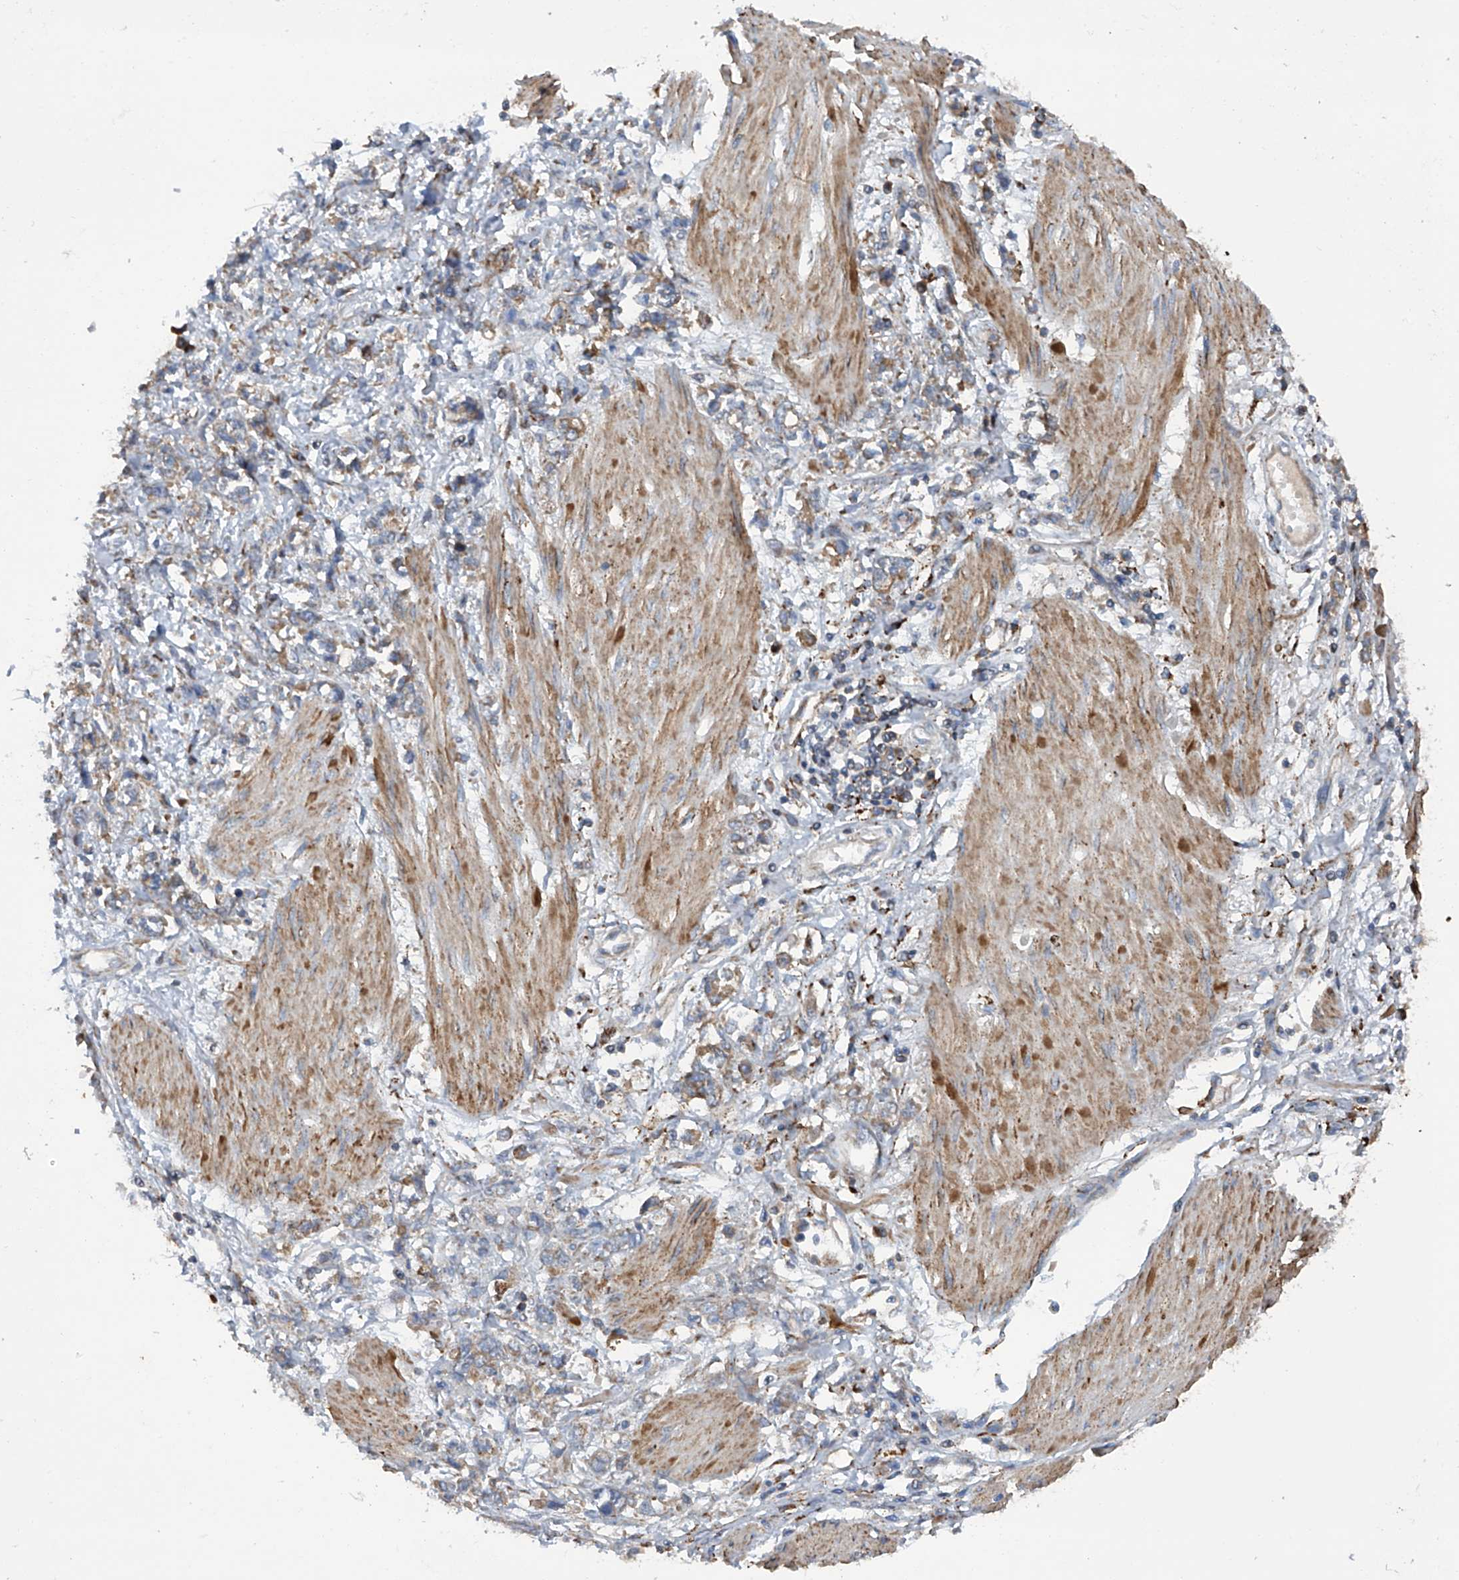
{"staining": {"intensity": "weak", "quantity": ">75%", "location": "cytoplasmic/membranous"}, "tissue": "stomach cancer", "cell_type": "Tumor cells", "image_type": "cancer", "snomed": [{"axis": "morphology", "description": "Adenocarcinoma, NOS"}, {"axis": "topography", "description": "Stomach"}], "caption": "Protein staining reveals weak cytoplasmic/membranous expression in about >75% of tumor cells in adenocarcinoma (stomach).", "gene": "ASCC3", "patient": {"sex": "female", "age": 76}}